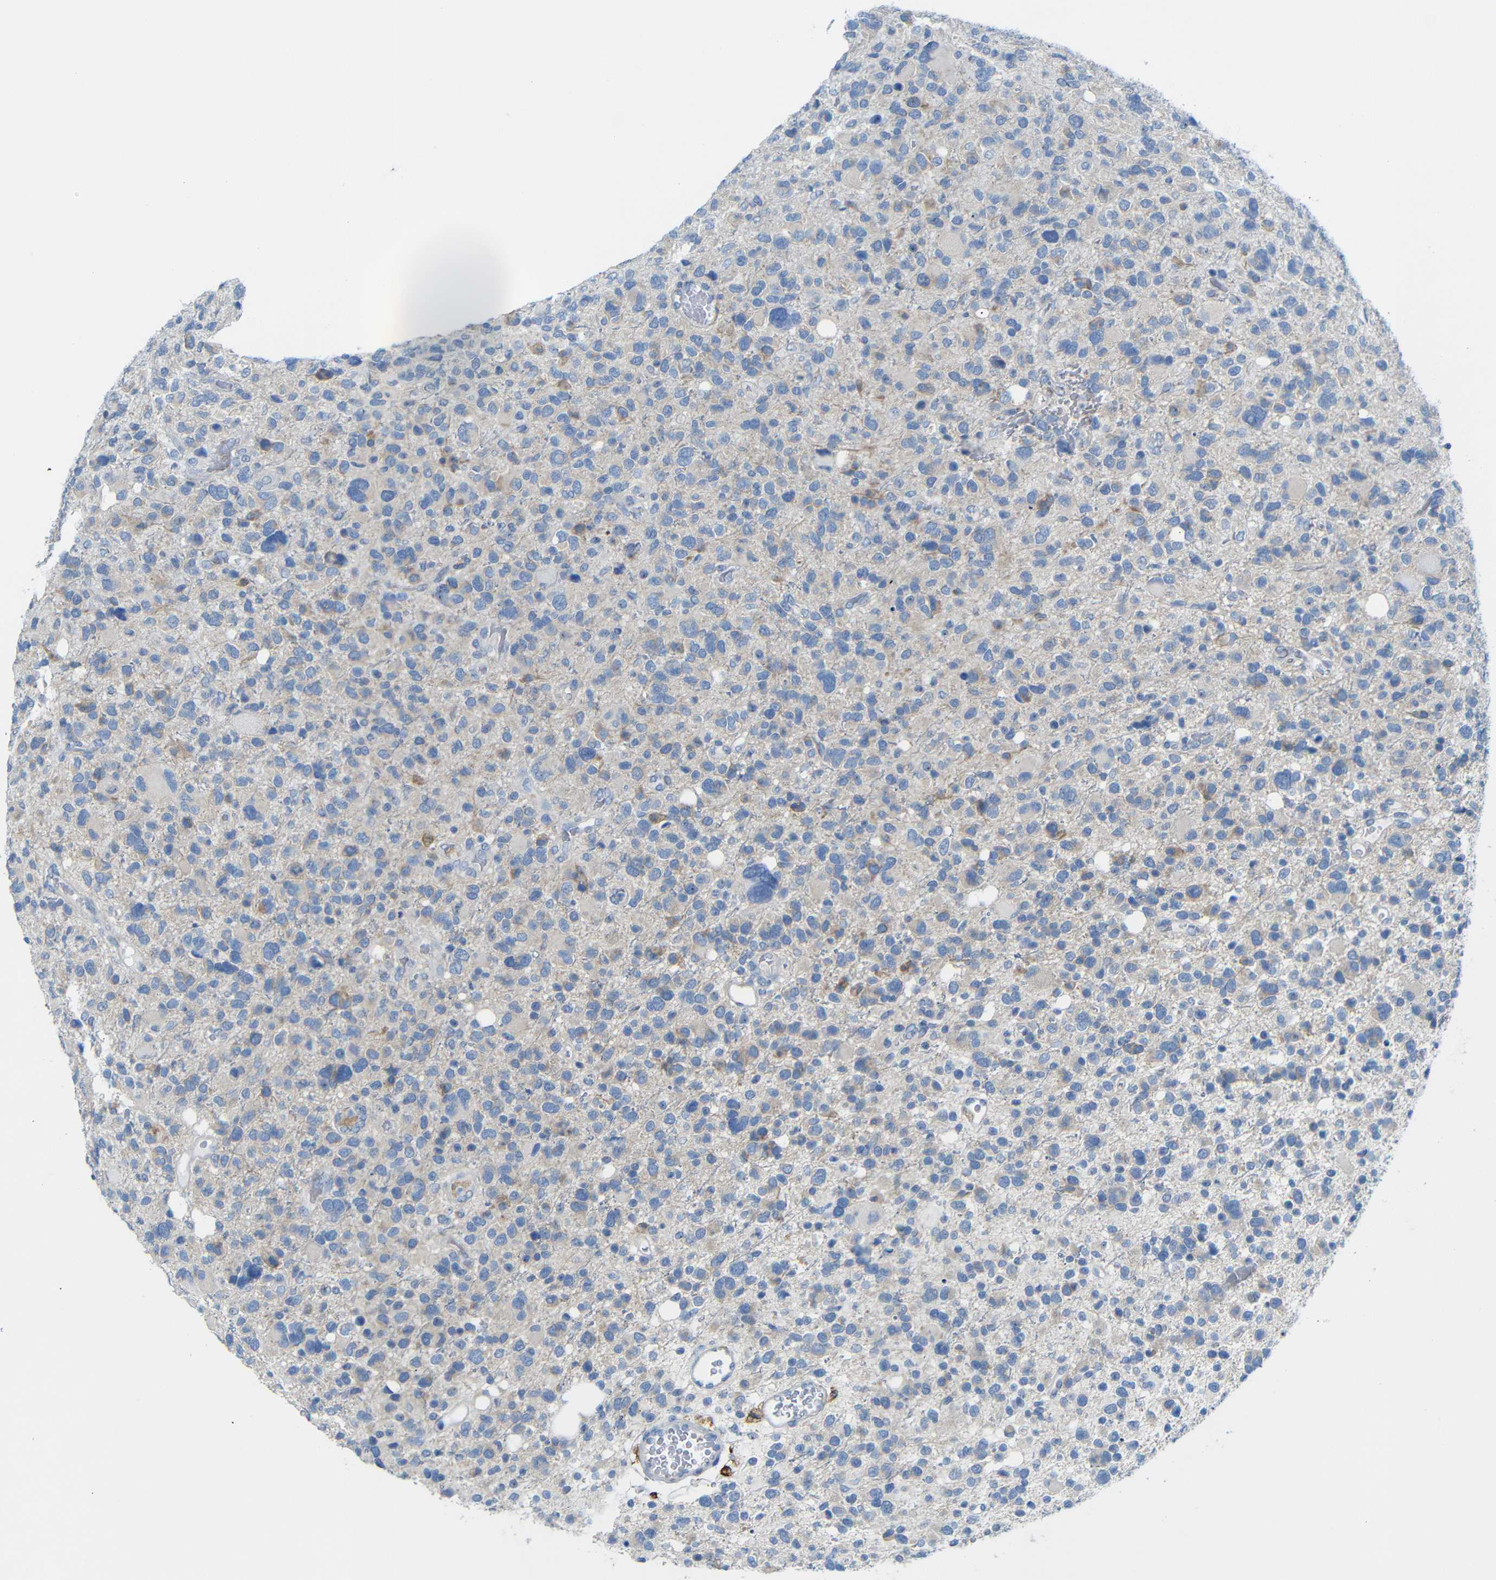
{"staining": {"intensity": "weak", "quantity": "<25%", "location": "cytoplasmic/membranous"}, "tissue": "glioma", "cell_type": "Tumor cells", "image_type": "cancer", "snomed": [{"axis": "morphology", "description": "Glioma, malignant, High grade"}, {"axis": "topography", "description": "Brain"}], "caption": "Immunohistochemistry micrograph of neoplastic tissue: human high-grade glioma (malignant) stained with DAB displays no significant protein positivity in tumor cells.", "gene": "C1orf210", "patient": {"sex": "male", "age": 48}}